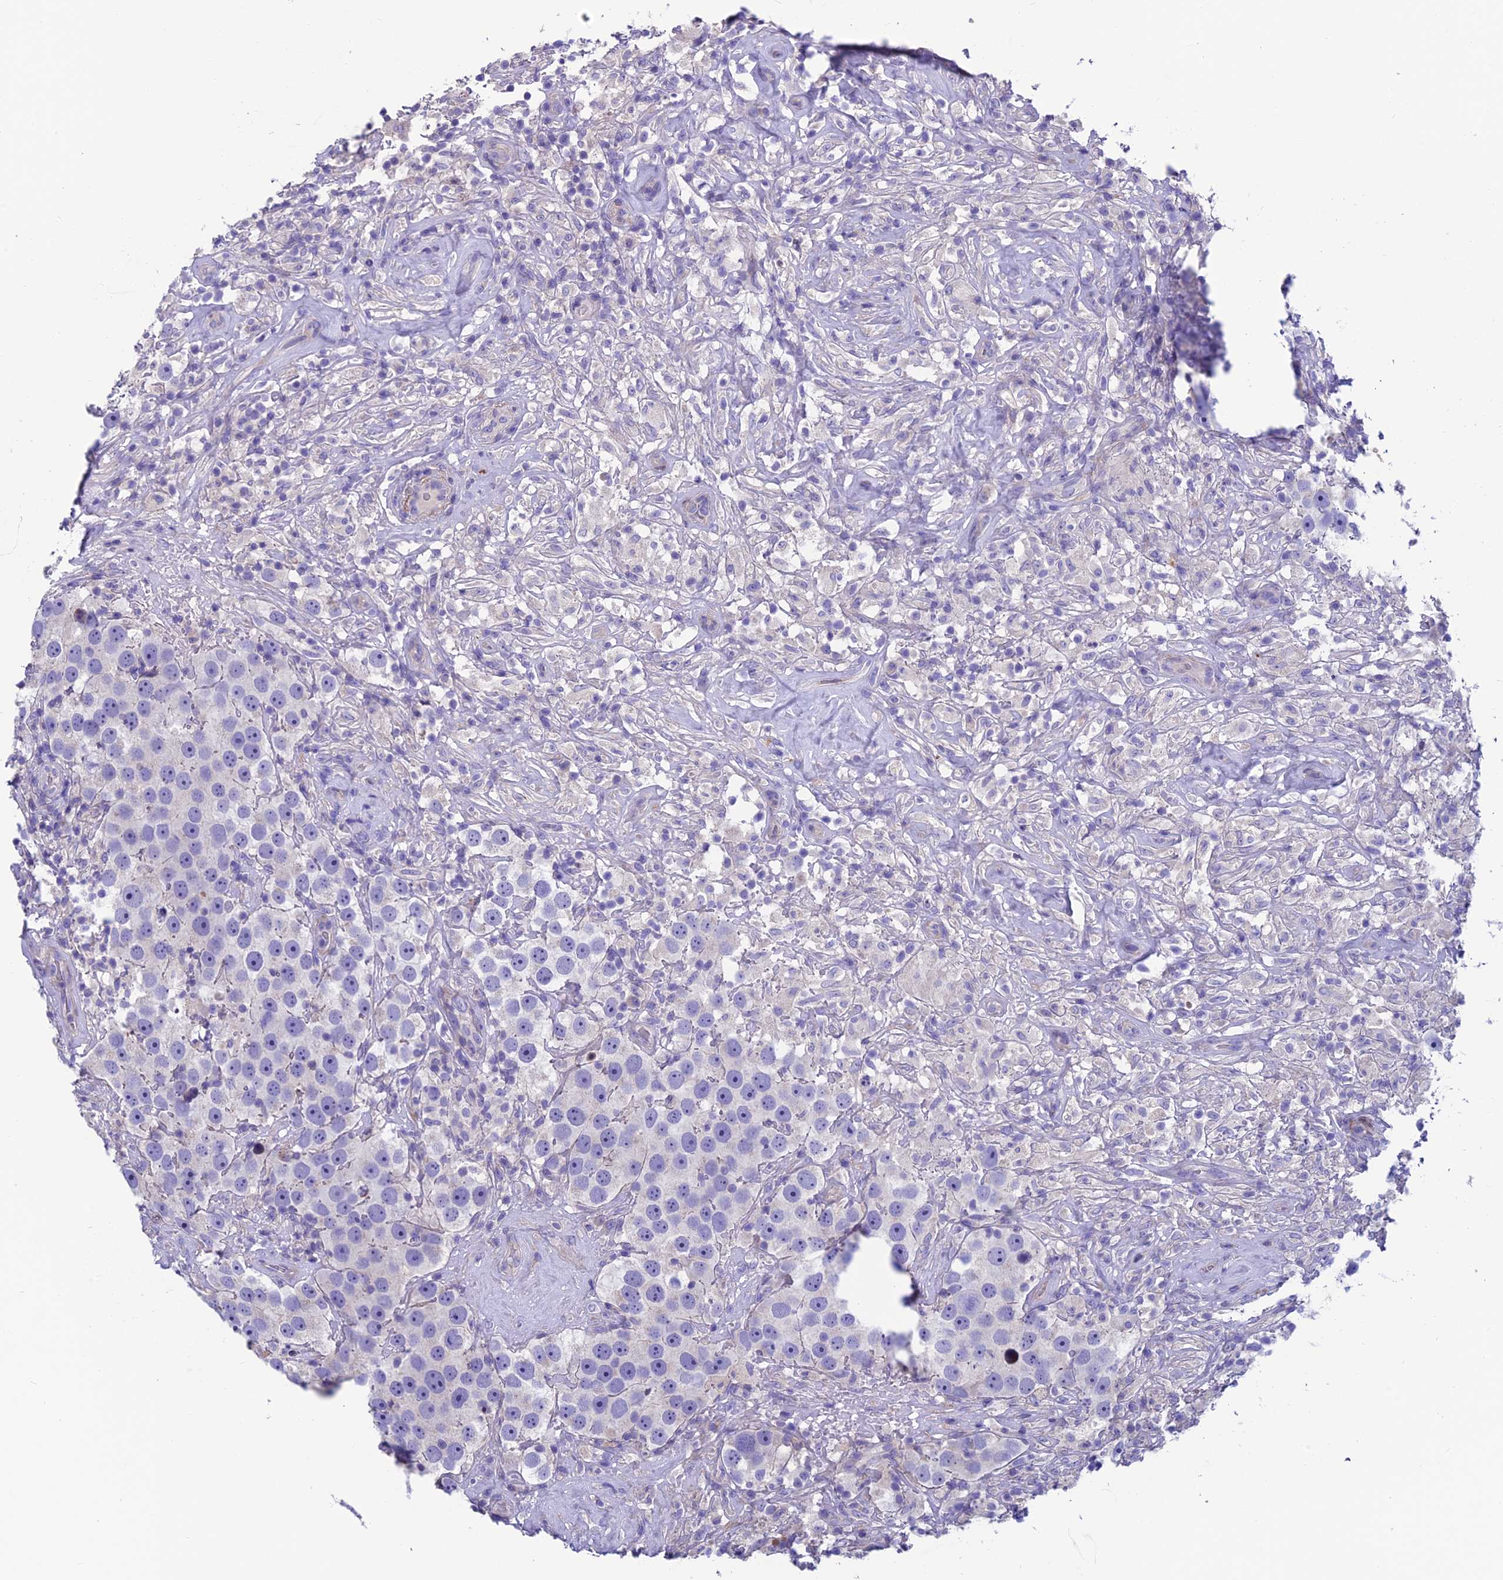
{"staining": {"intensity": "negative", "quantity": "none", "location": "none"}, "tissue": "testis cancer", "cell_type": "Tumor cells", "image_type": "cancer", "snomed": [{"axis": "morphology", "description": "Seminoma, NOS"}, {"axis": "topography", "description": "Testis"}], "caption": "Tumor cells show no significant staining in testis cancer (seminoma).", "gene": "FAM178B", "patient": {"sex": "male", "age": 49}}